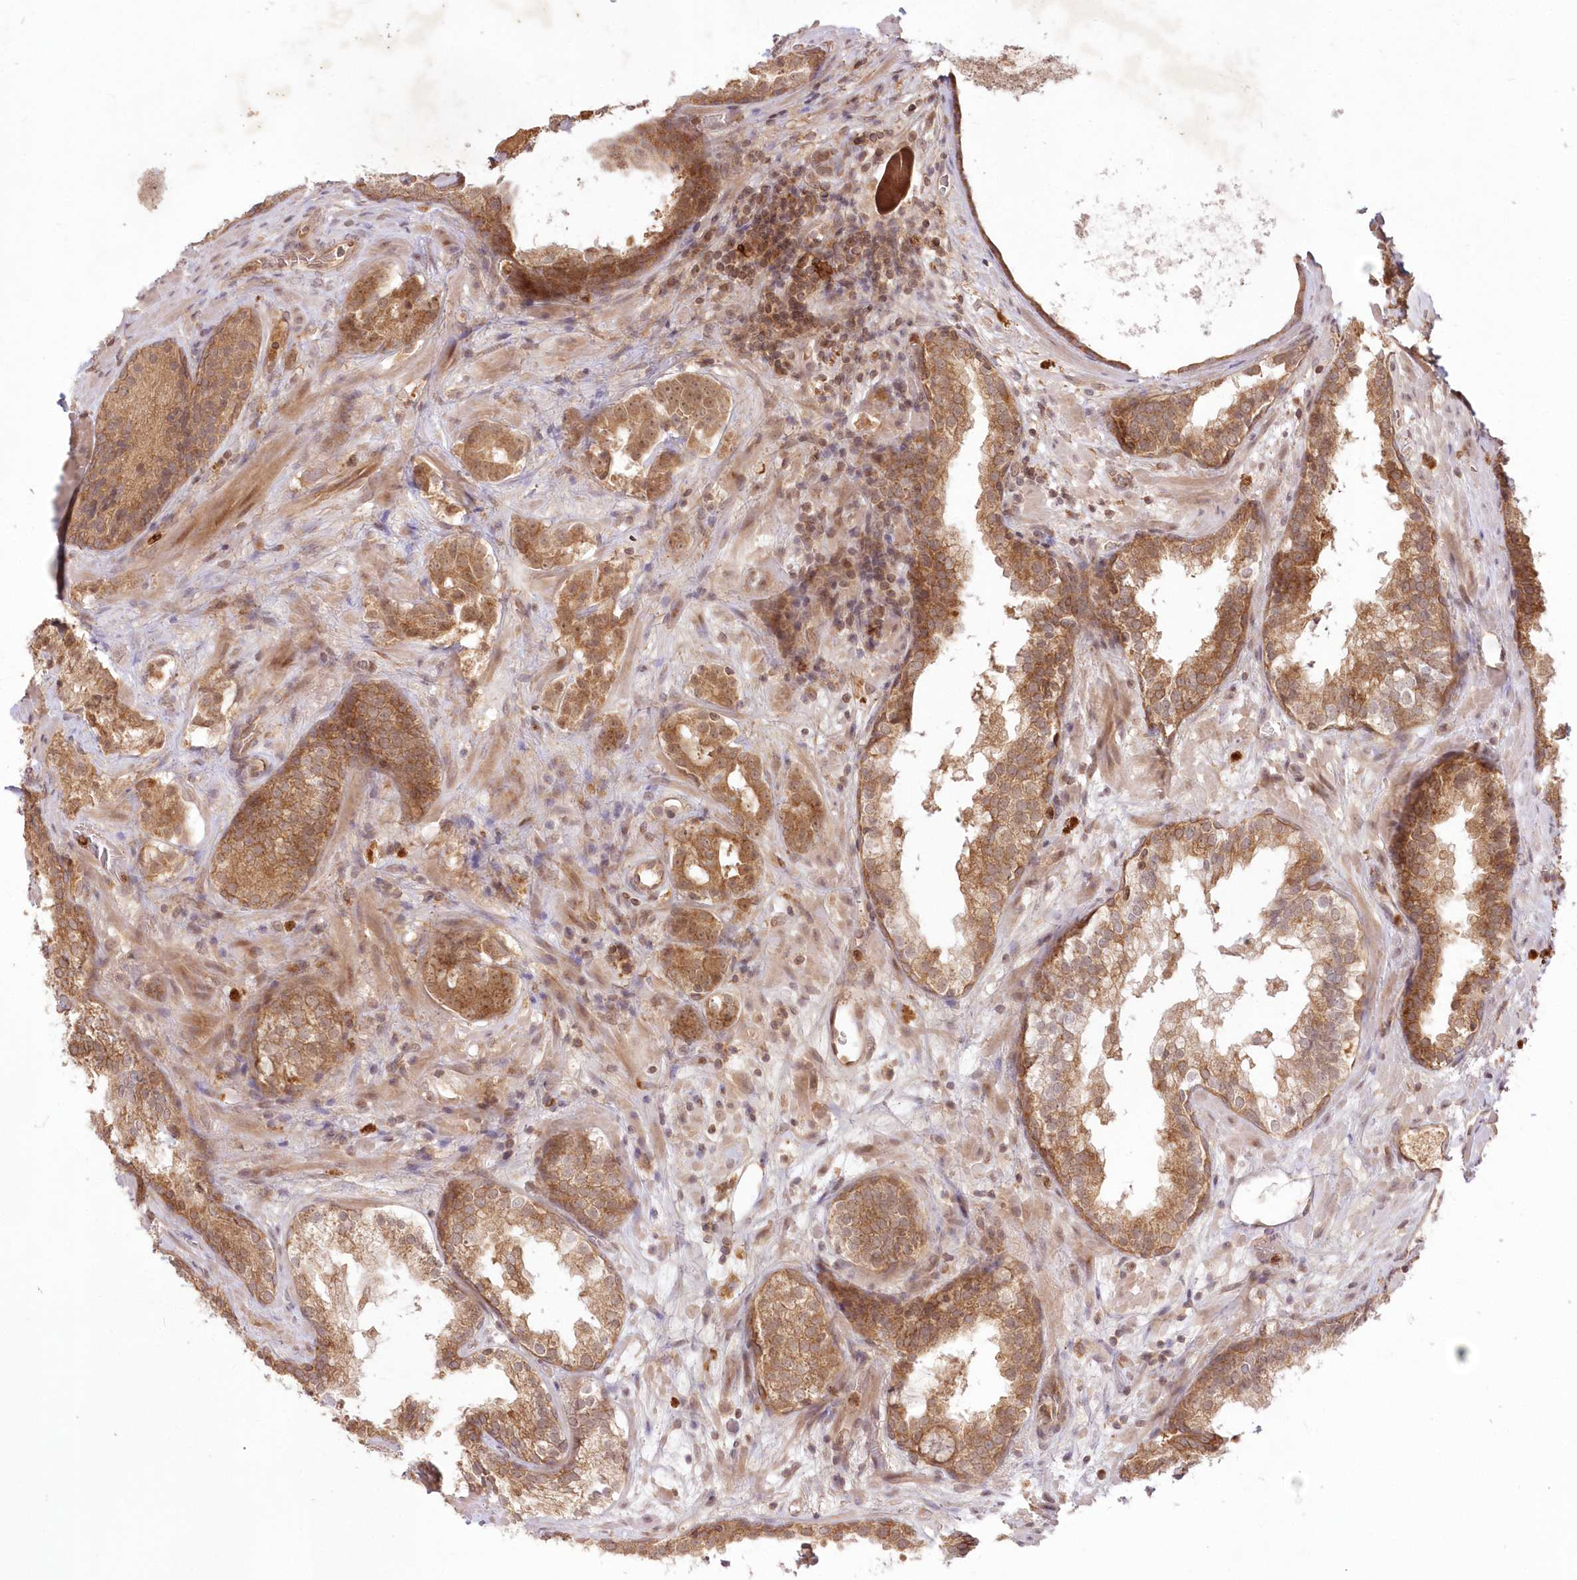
{"staining": {"intensity": "moderate", "quantity": ">75%", "location": "cytoplasmic/membranous"}, "tissue": "prostate cancer", "cell_type": "Tumor cells", "image_type": "cancer", "snomed": [{"axis": "morphology", "description": "Adenocarcinoma, High grade"}, {"axis": "topography", "description": "Prostate"}], "caption": "A brown stain labels moderate cytoplasmic/membranous positivity of a protein in human prostate cancer tumor cells.", "gene": "MTMR3", "patient": {"sex": "male", "age": 57}}